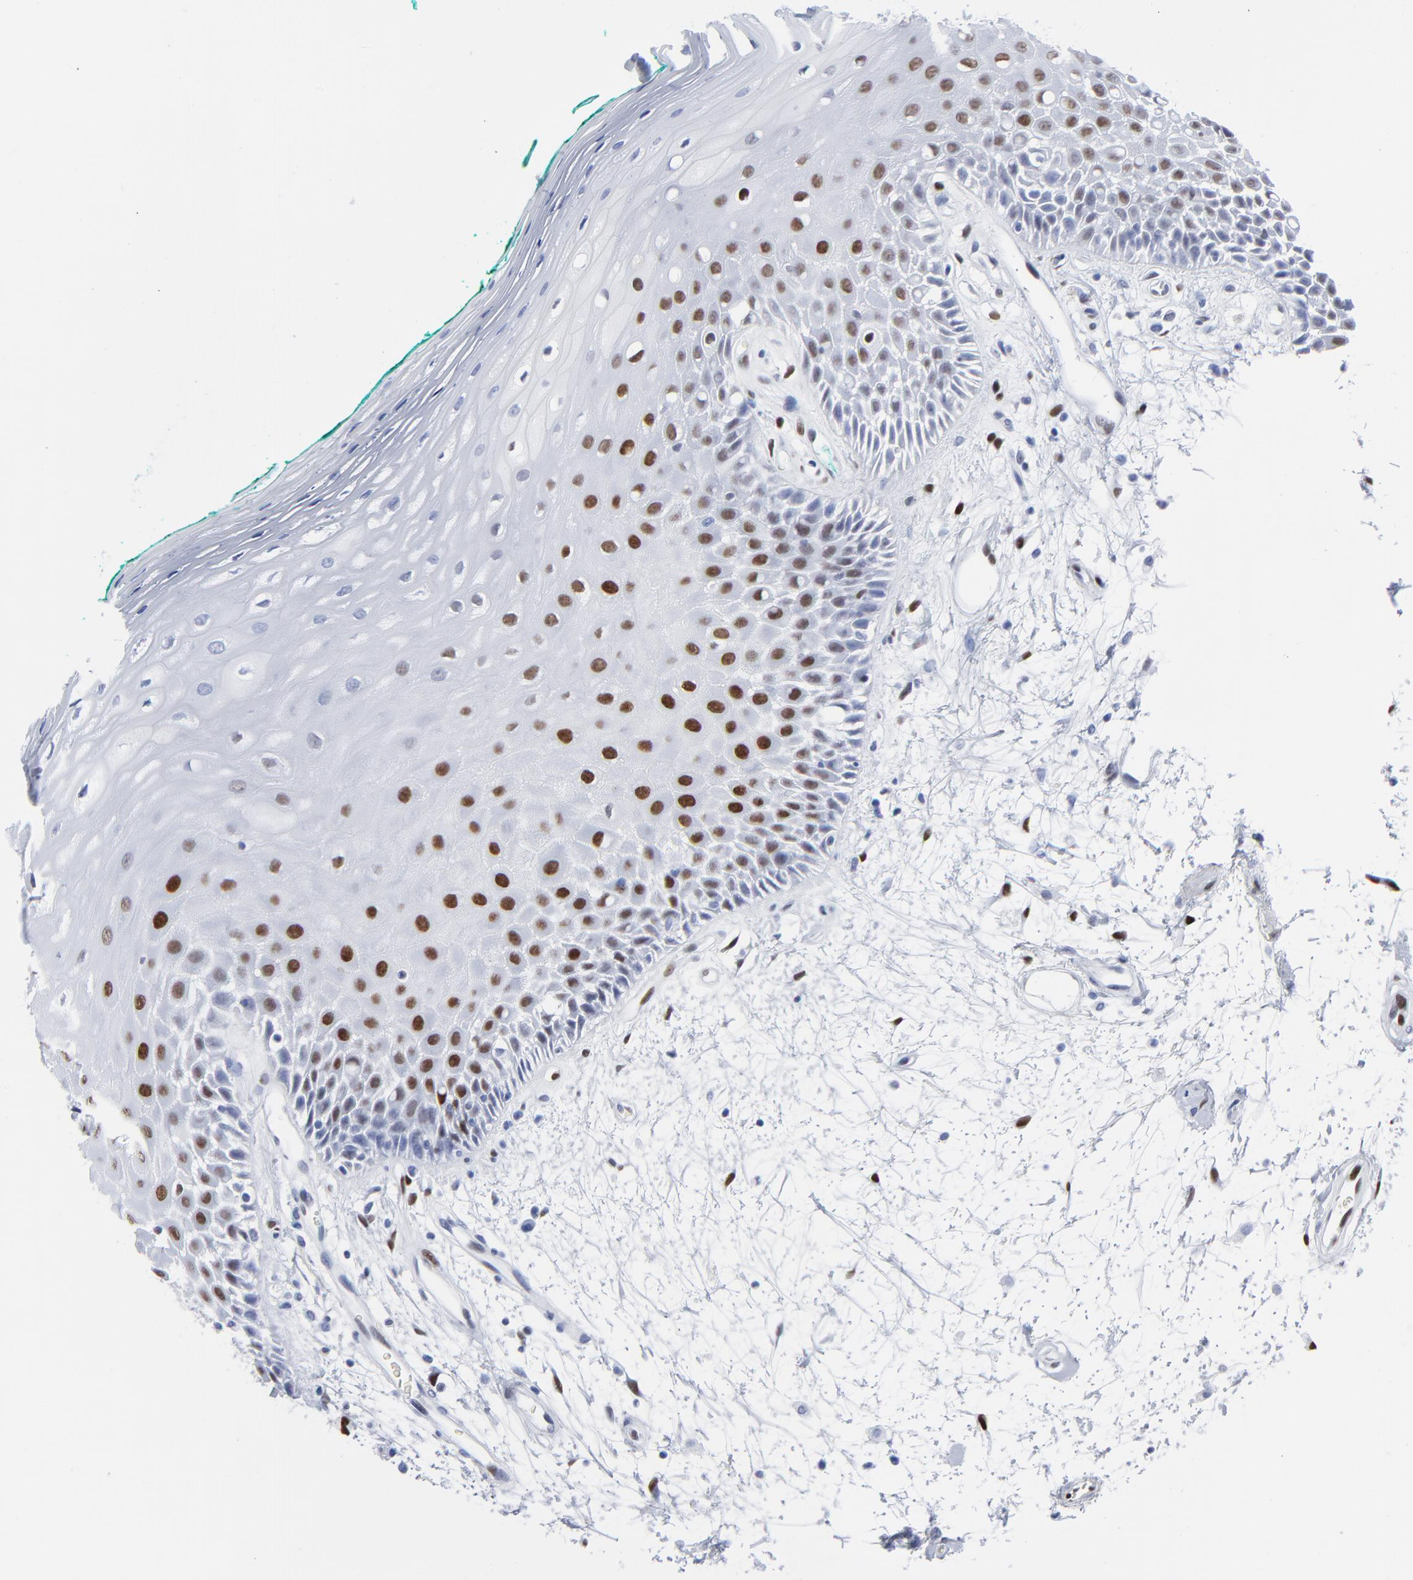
{"staining": {"intensity": "strong", "quantity": "25%-75%", "location": "nuclear"}, "tissue": "oral mucosa", "cell_type": "Squamous epithelial cells", "image_type": "normal", "snomed": [{"axis": "morphology", "description": "Normal tissue, NOS"}, {"axis": "morphology", "description": "Squamous cell carcinoma, NOS"}, {"axis": "topography", "description": "Skeletal muscle"}, {"axis": "topography", "description": "Oral tissue"}, {"axis": "topography", "description": "Head-Neck"}], "caption": "Immunohistochemistry photomicrograph of normal oral mucosa: oral mucosa stained using immunohistochemistry exhibits high levels of strong protein expression localized specifically in the nuclear of squamous epithelial cells, appearing as a nuclear brown color.", "gene": "JUN", "patient": {"sex": "female", "age": 84}}